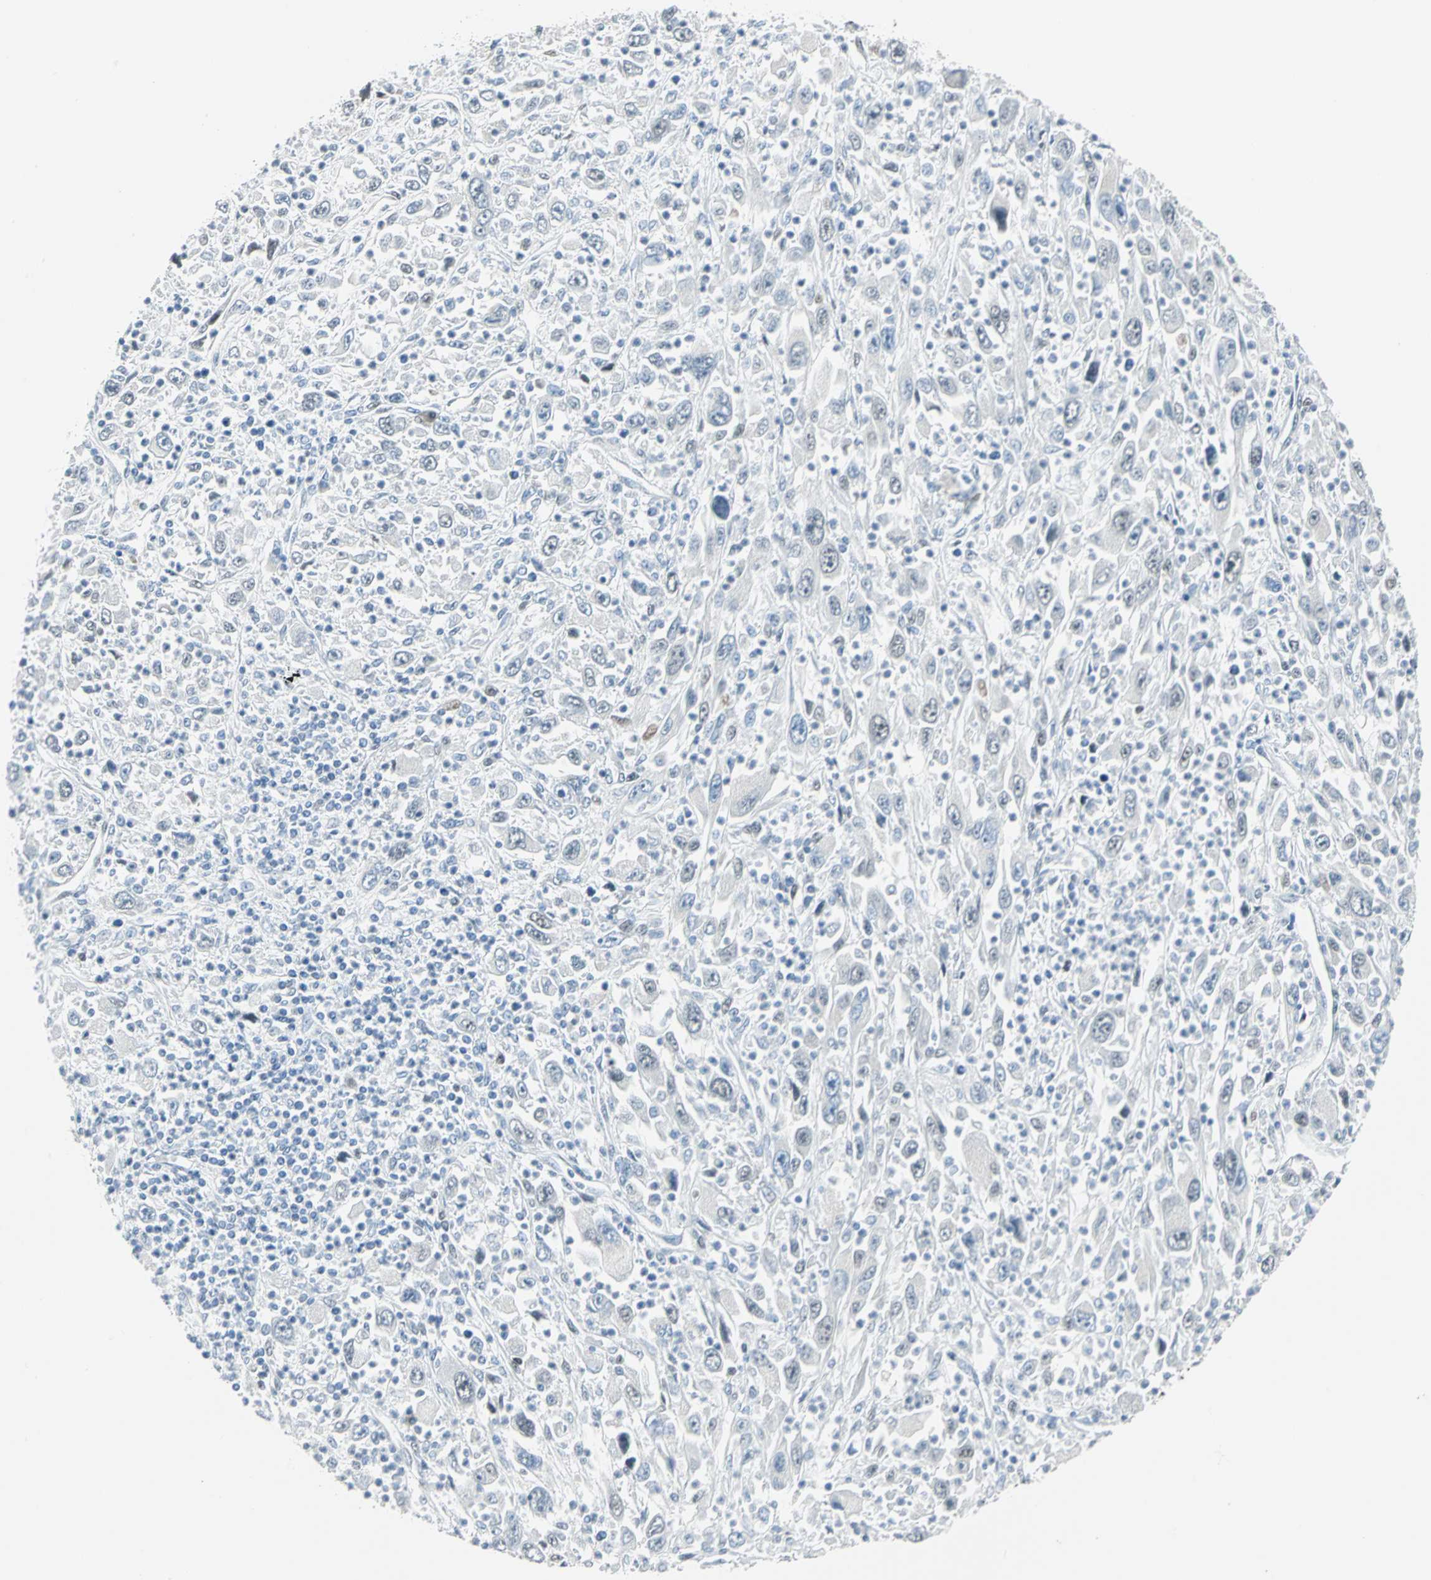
{"staining": {"intensity": "moderate", "quantity": "25%-75%", "location": "nuclear"}, "tissue": "melanoma", "cell_type": "Tumor cells", "image_type": "cancer", "snomed": [{"axis": "morphology", "description": "Malignant melanoma, Metastatic site"}, {"axis": "topography", "description": "Skin"}], "caption": "Immunohistochemistry (DAB) staining of human melanoma displays moderate nuclear protein positivity in approximately 25%-75% of tumor cells.", "gene": "MCM4", "patient": {"sex": "female", "age": 56}}